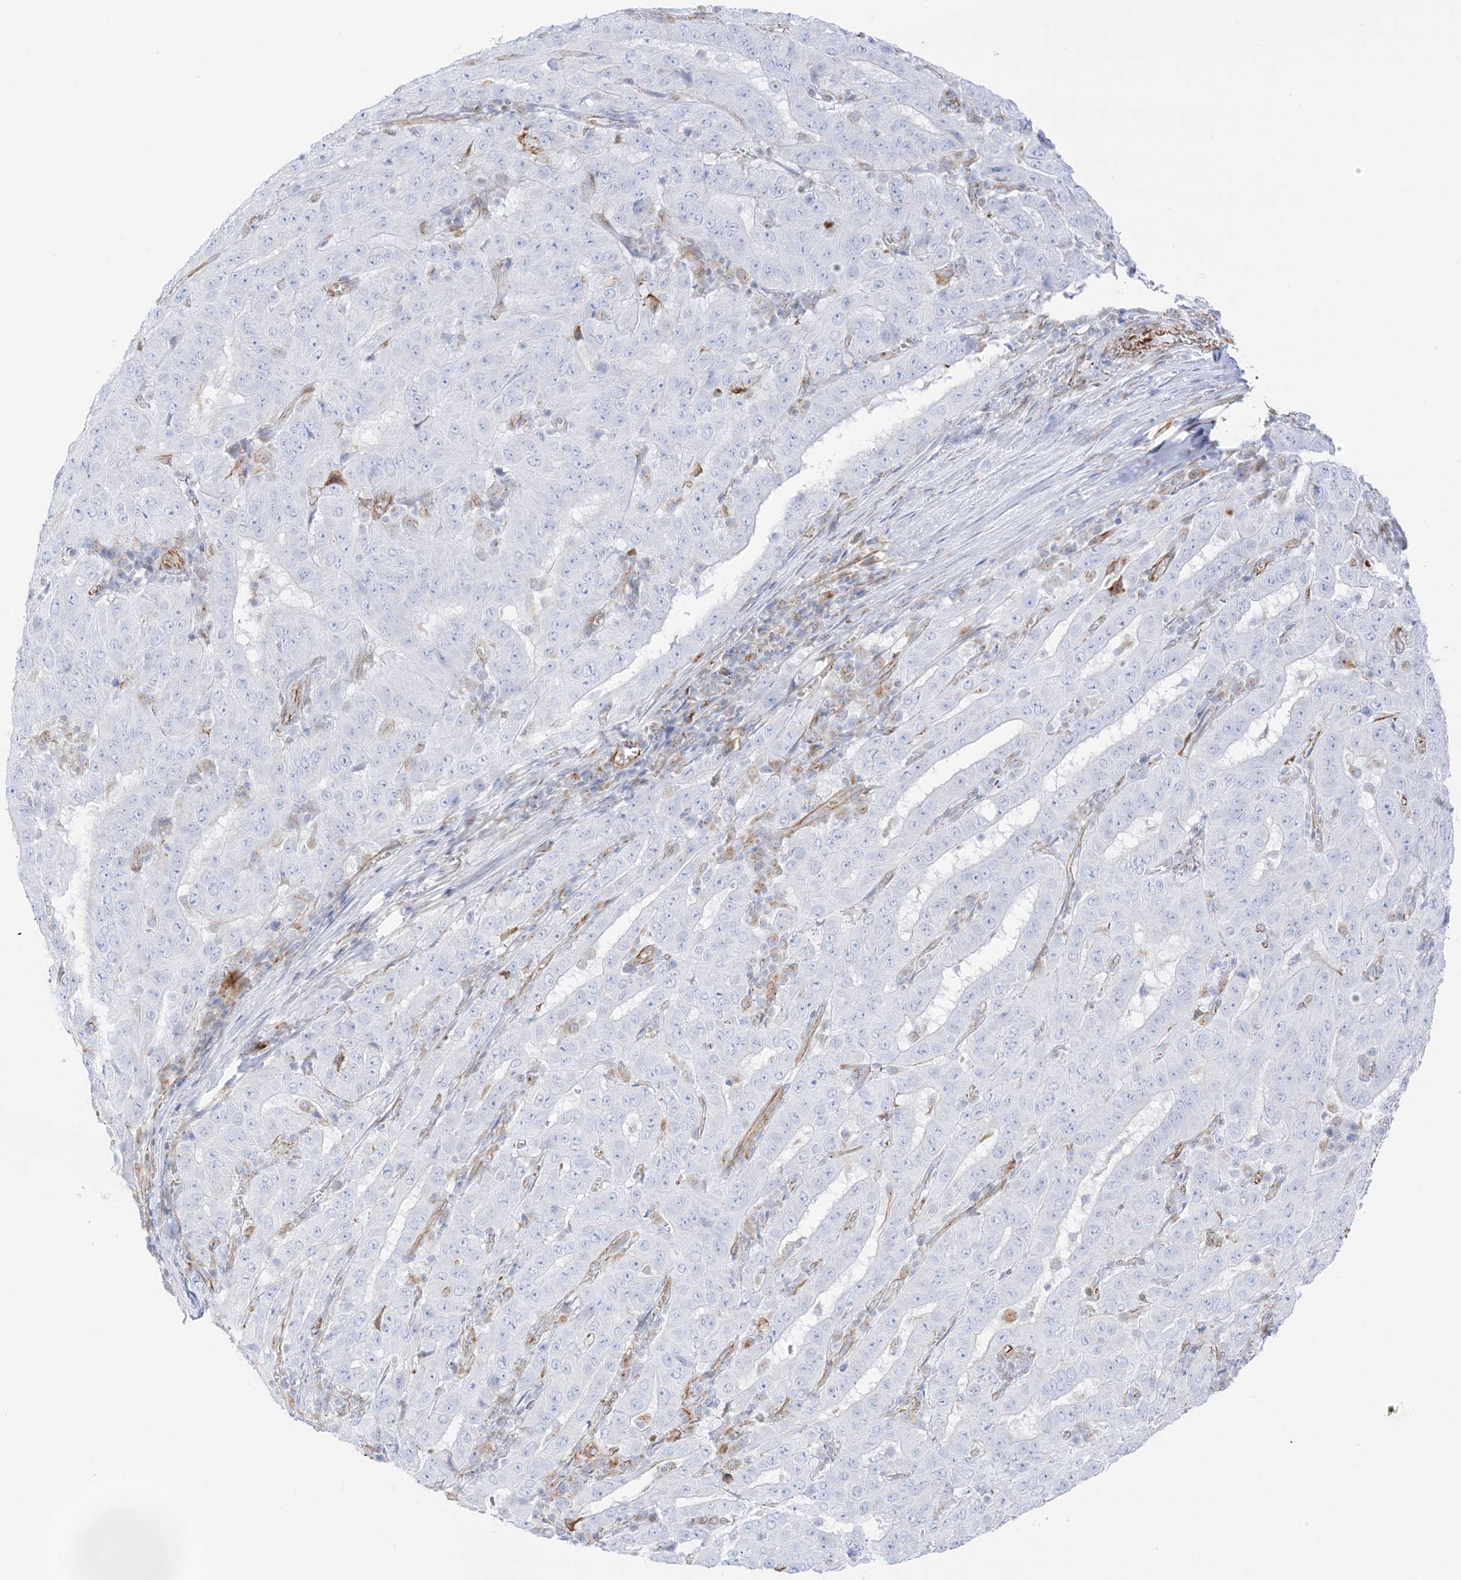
{"staining": {"intensity": "negative", "quantity": "none", "location": "none"}, "tissue": "pancreatic cancer", "cell_type": "Tumor cells", "image_type": "cancer", "snomed": [{"axis": "morphology", "description": "Adenocarcinoma, NOS"}, {"axis": "topography", "description": "Pancreas"}], "caption": "A histopathology image of pancreatic cancer (adenocarcinoma) stained for a protein shows no brown staining in tumor cells.", "gene": "PID1", "patient": {"sex": "male", "age": 63}}